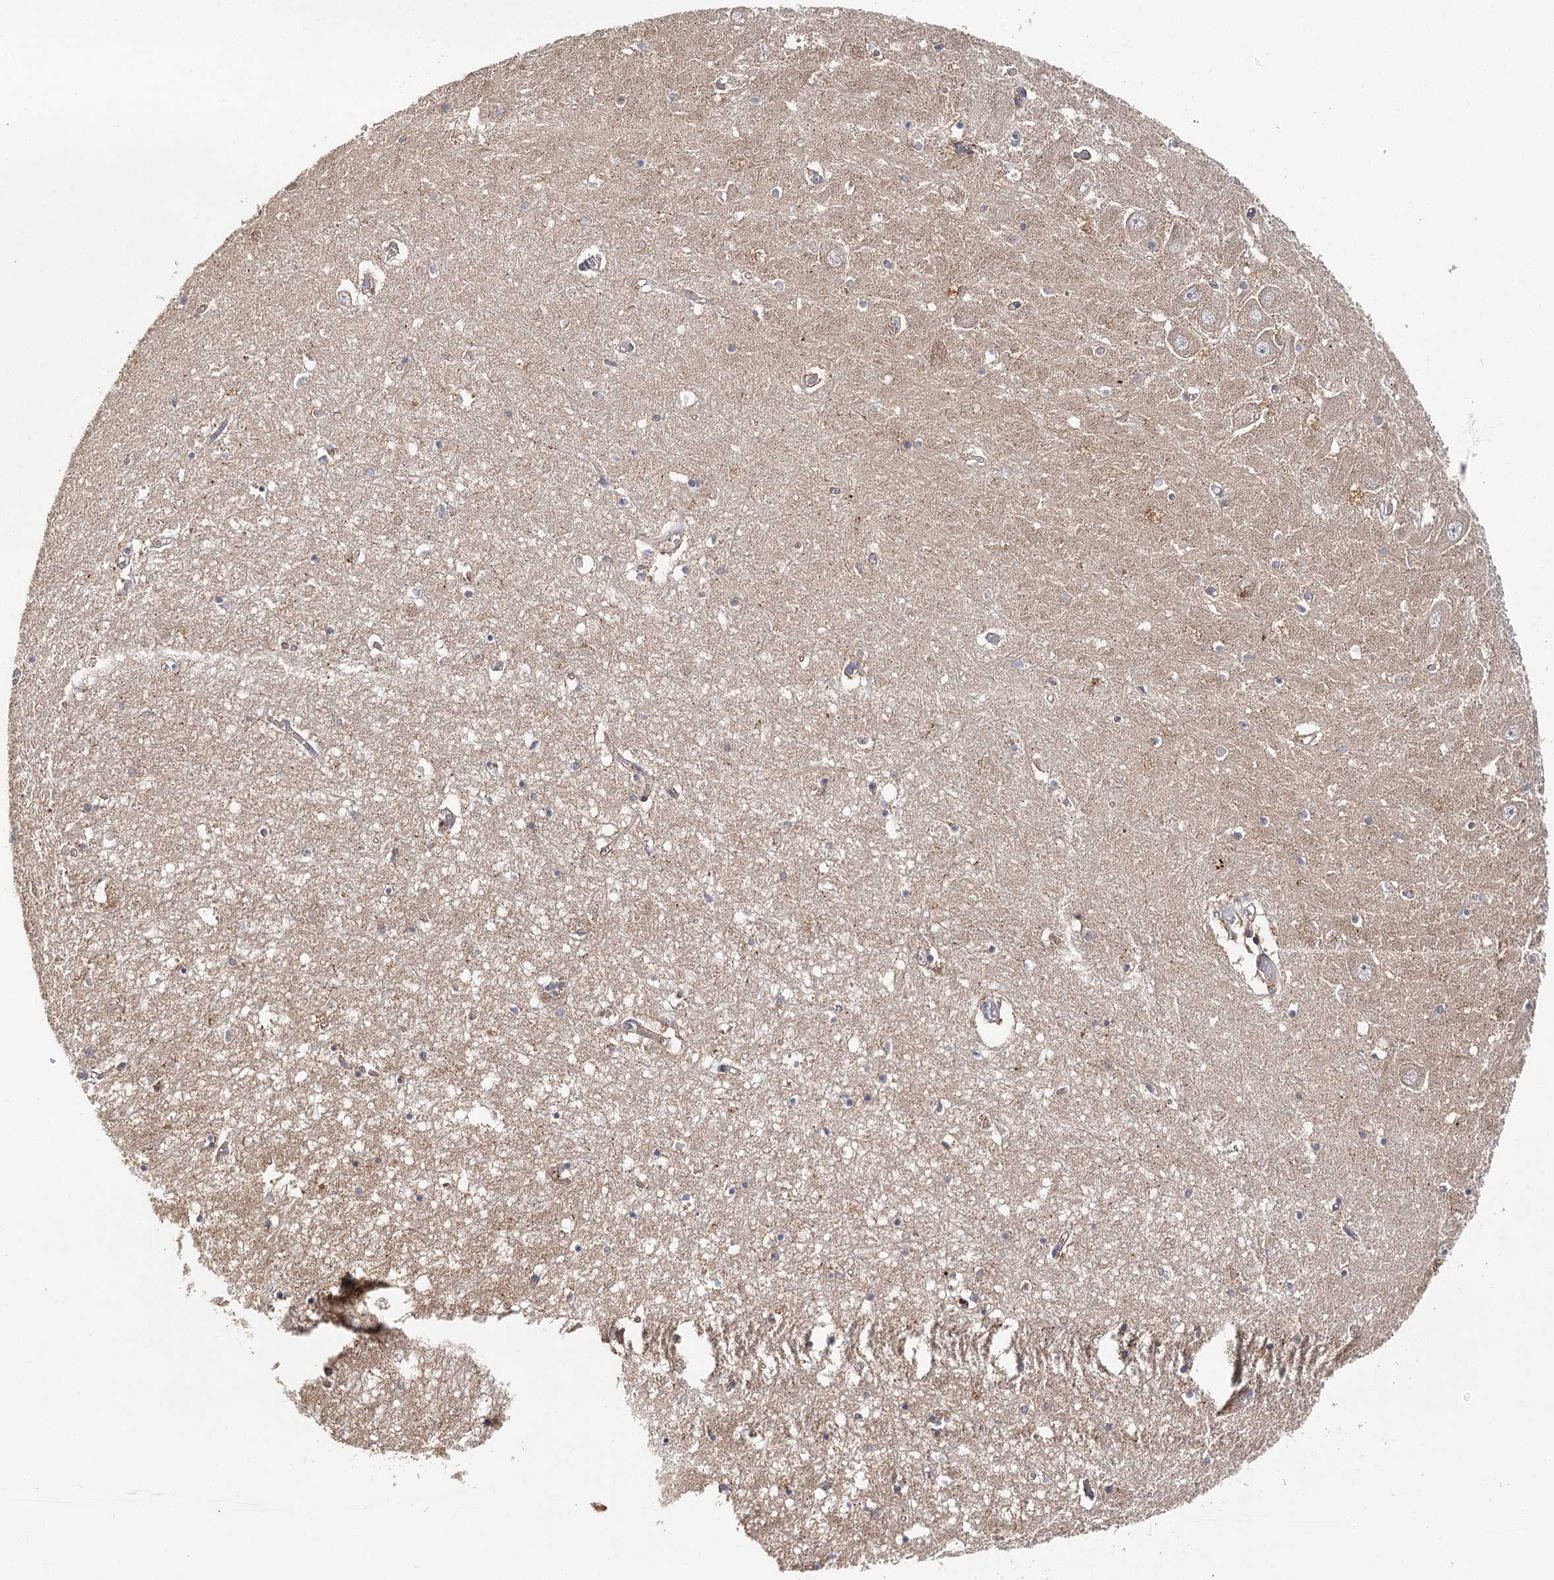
{"staining": {"intensity": "moderate", "quantity": "<25%", "location": "cytoplasmic/membranous"}, "tissue": "hippocampus", "cell_type": "Glial cells", "image_type": "normal", "snomed": [{"axis": "morphology", "description": "Normal tissue, NOS"}, {"axis": "topography", "description": "Hippocampus"}], "caption": "High-magnification brightfield microscopy of benign hippocampus stained with DAB (3,3'-diaminobenzidine) (brown) and counterstained with hematoxylin (blue). glial cells exhibit moderate cytoplasmic/membranous positivity is seen in approximately<25% of cells. (DAB IHC with brightfield microscopy, high magnification).", "gene": "SEC24B", "patient": {"sex": "male", "age": 70}}